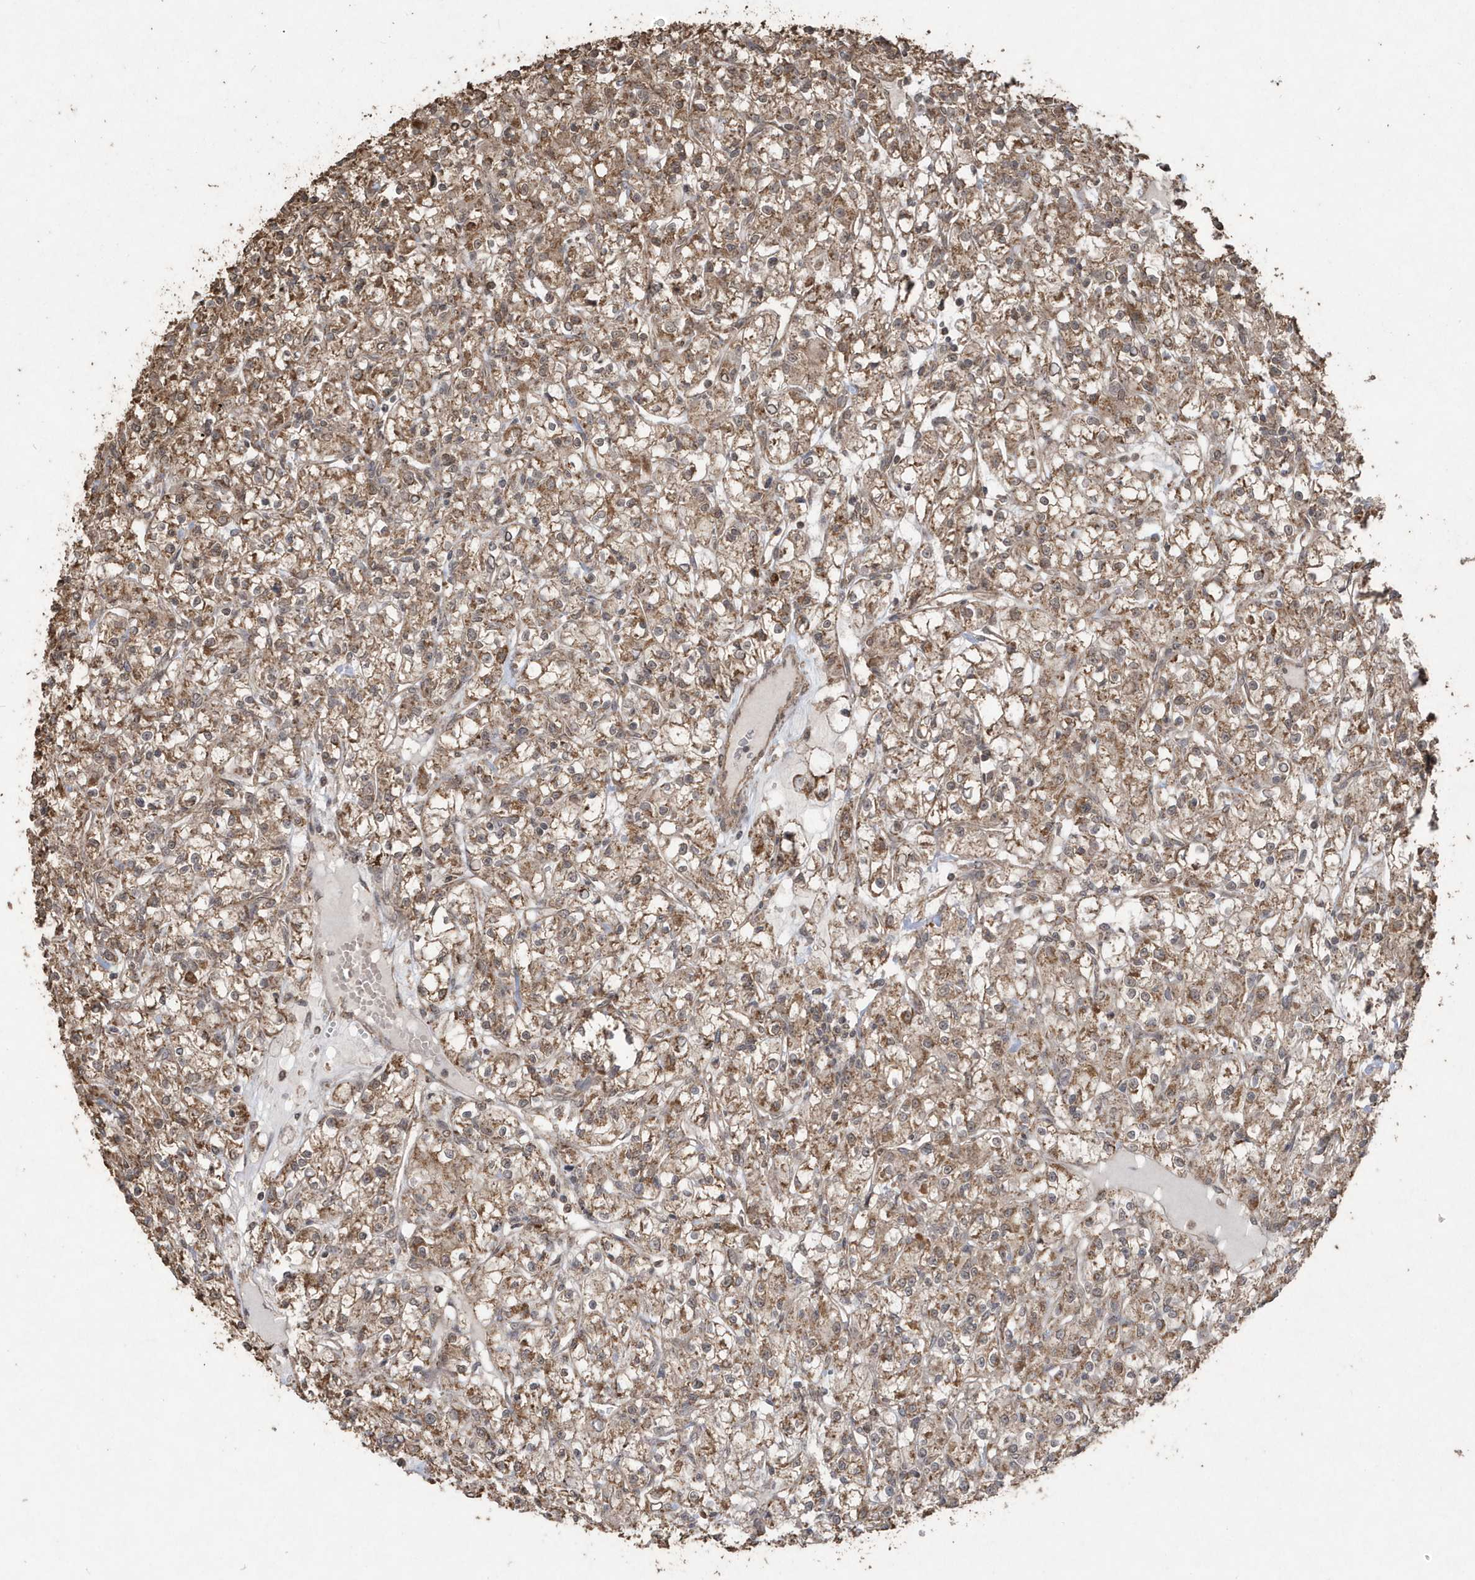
{"staining": {"intensity": "moderate", "quantity": ">75%", "location": "cytoplasmic/membranous"}, "tissue": "renal cancer", "cell_type": "Tumor cells", "image_type": "cancer", "snomed": [{"axis": "morphology", "description": "Adenocarcinoma, NOS"}, {"axis": "topography", "description": "Kidney"}], "caption": "Protein expression analysis of human renal adenocarcinoma reveals moderate cytoplasmic/membranous staining in approximately >75% of tumor cells.", "gene": "PAXBP1", "patient": {"sex": "female", "age": 59}}